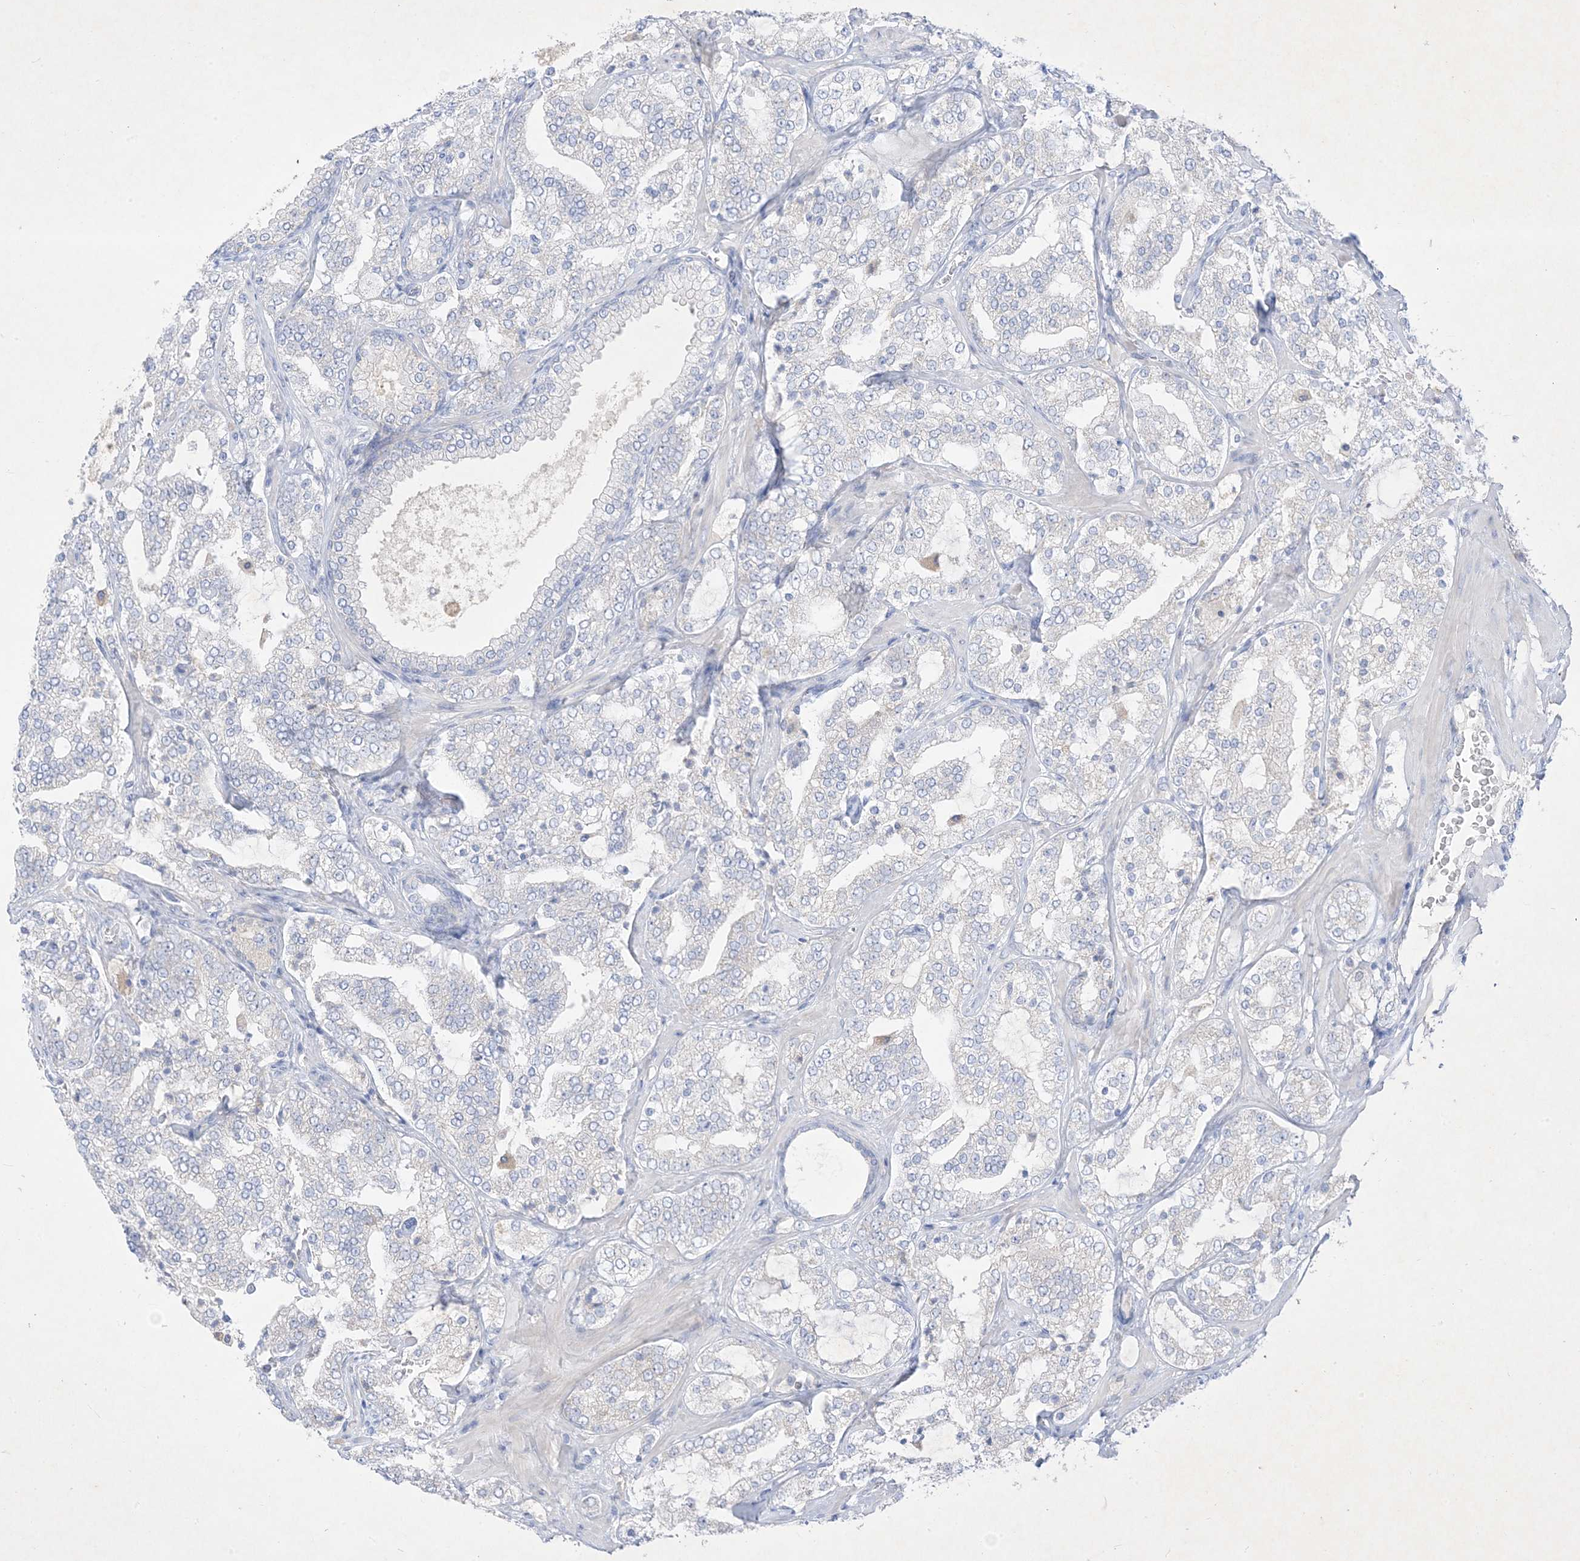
{"staining": {"intensity": "negative", "quantity": "none", "location": "none"}, "tissue": "prostate cancer", "cell_type": "Tumor cells", "image_type": "cancer", "snomed": [{"axis": "morphology", "description": "Adenocarcinoma, High grade"}, {"axis": "topography", "description": "Prostate"}], "caption": "High magnification brightfield microscopy of prostate cancer (high-grade adenocarcinoma) stained with DAB (3,3'-diaminobenzidine) (brown) and counterstained with hematoxylin (blue): tumor cells show no significant staining. Nuclei are stained in blue.", "gene": "PLEKHA3", "patient": {"sex": "male", "age": 64}}